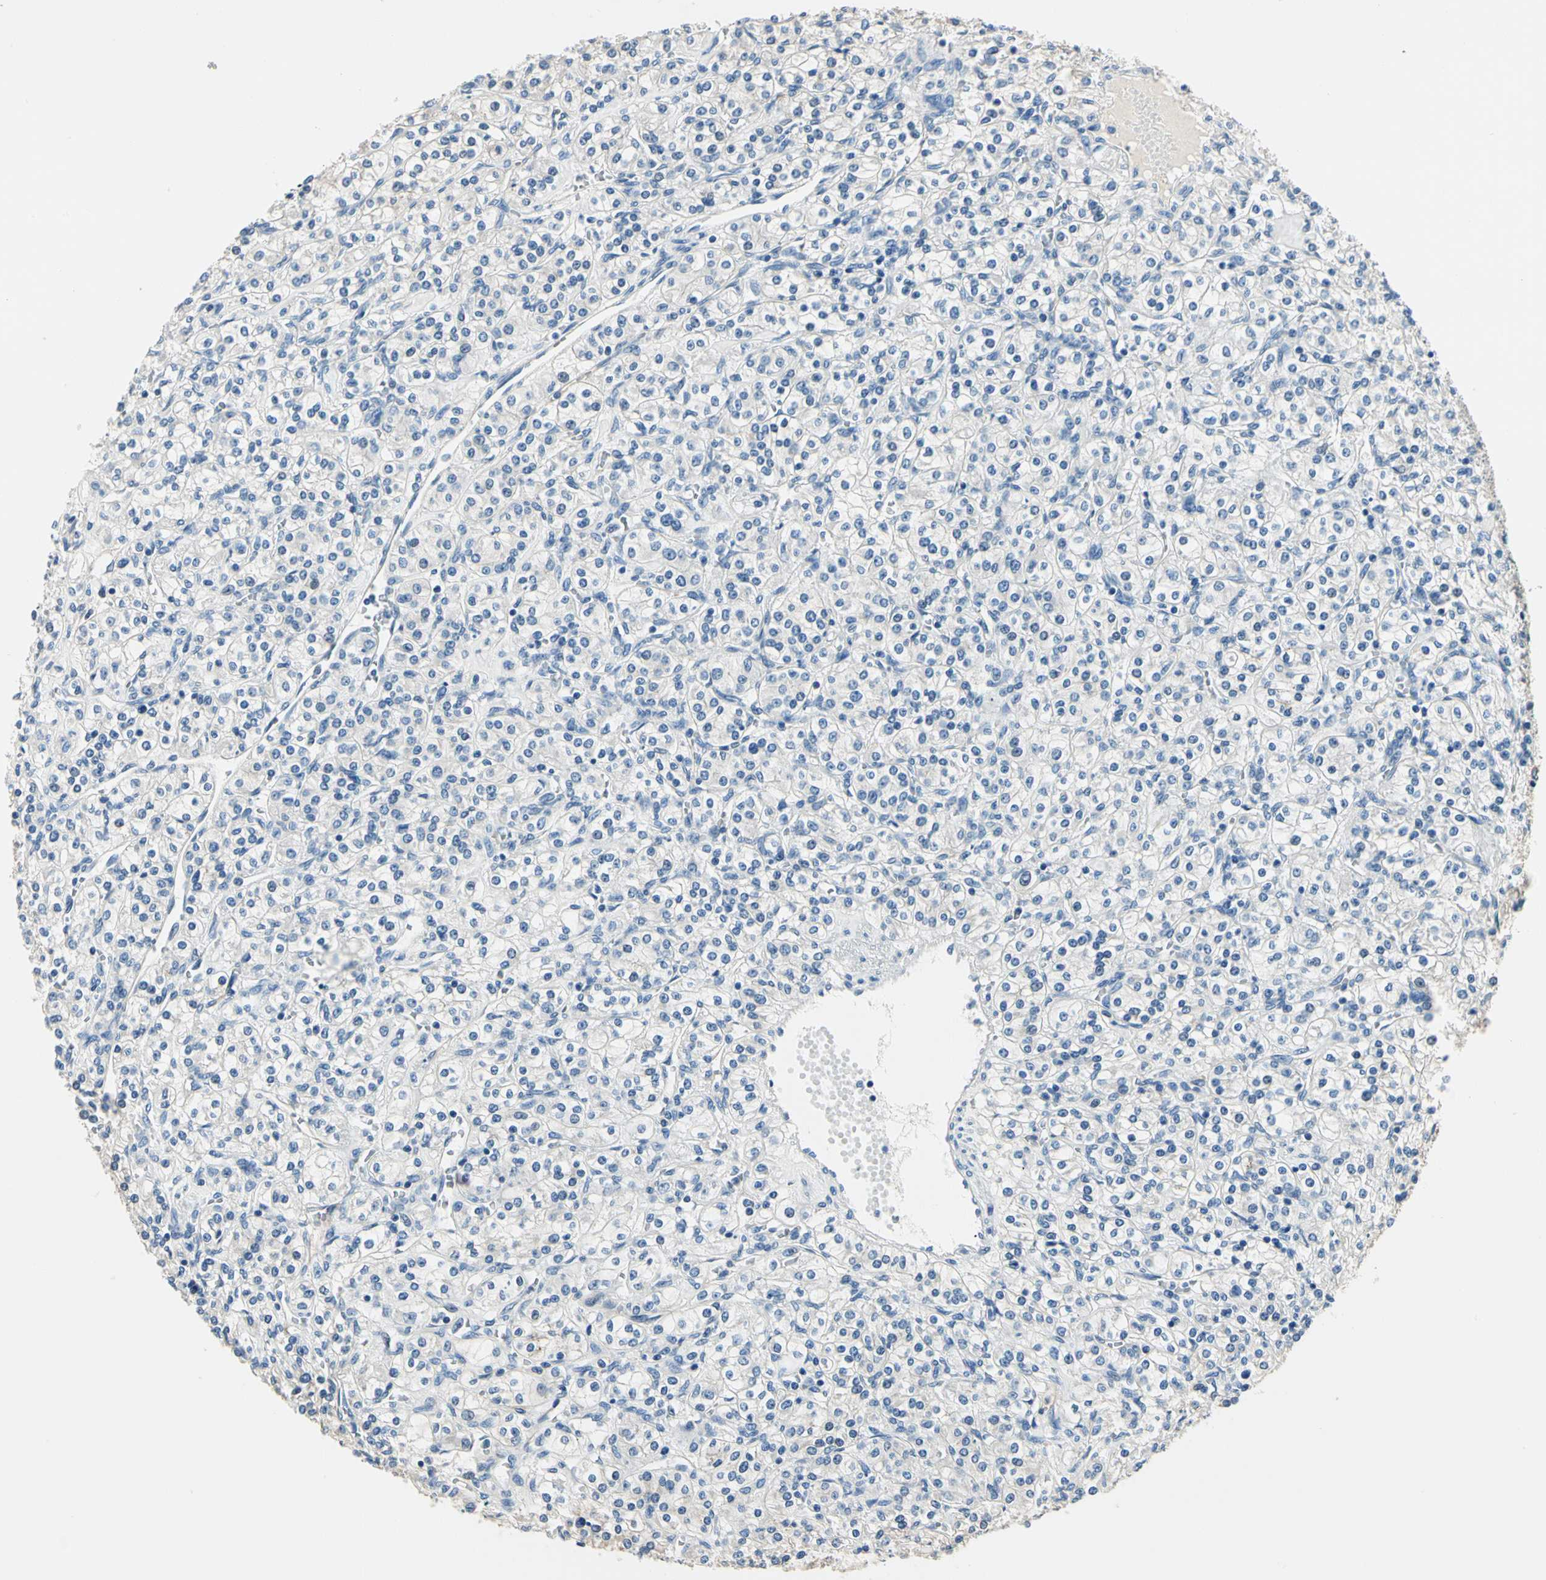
{"staining": {"intensity": "negative", "quantity": "none", "location": "none"}, "tissue": "renal cancer", "cell_type": "Tumor cells", "image_type": "cancer", "snomed": [{"axis": "morphology", "description": "Adenocarcinoma, NOS"}, {"axis": "topography", "description": "Kidney"}], "caption": "An immunohistochemistry (IHC) photomicrograph of renal cancer is shown. There is no staining in tumor cells of renal cancer.", "gene": "TGFBR3", "patient": {"sex": "male", "age": 77}}